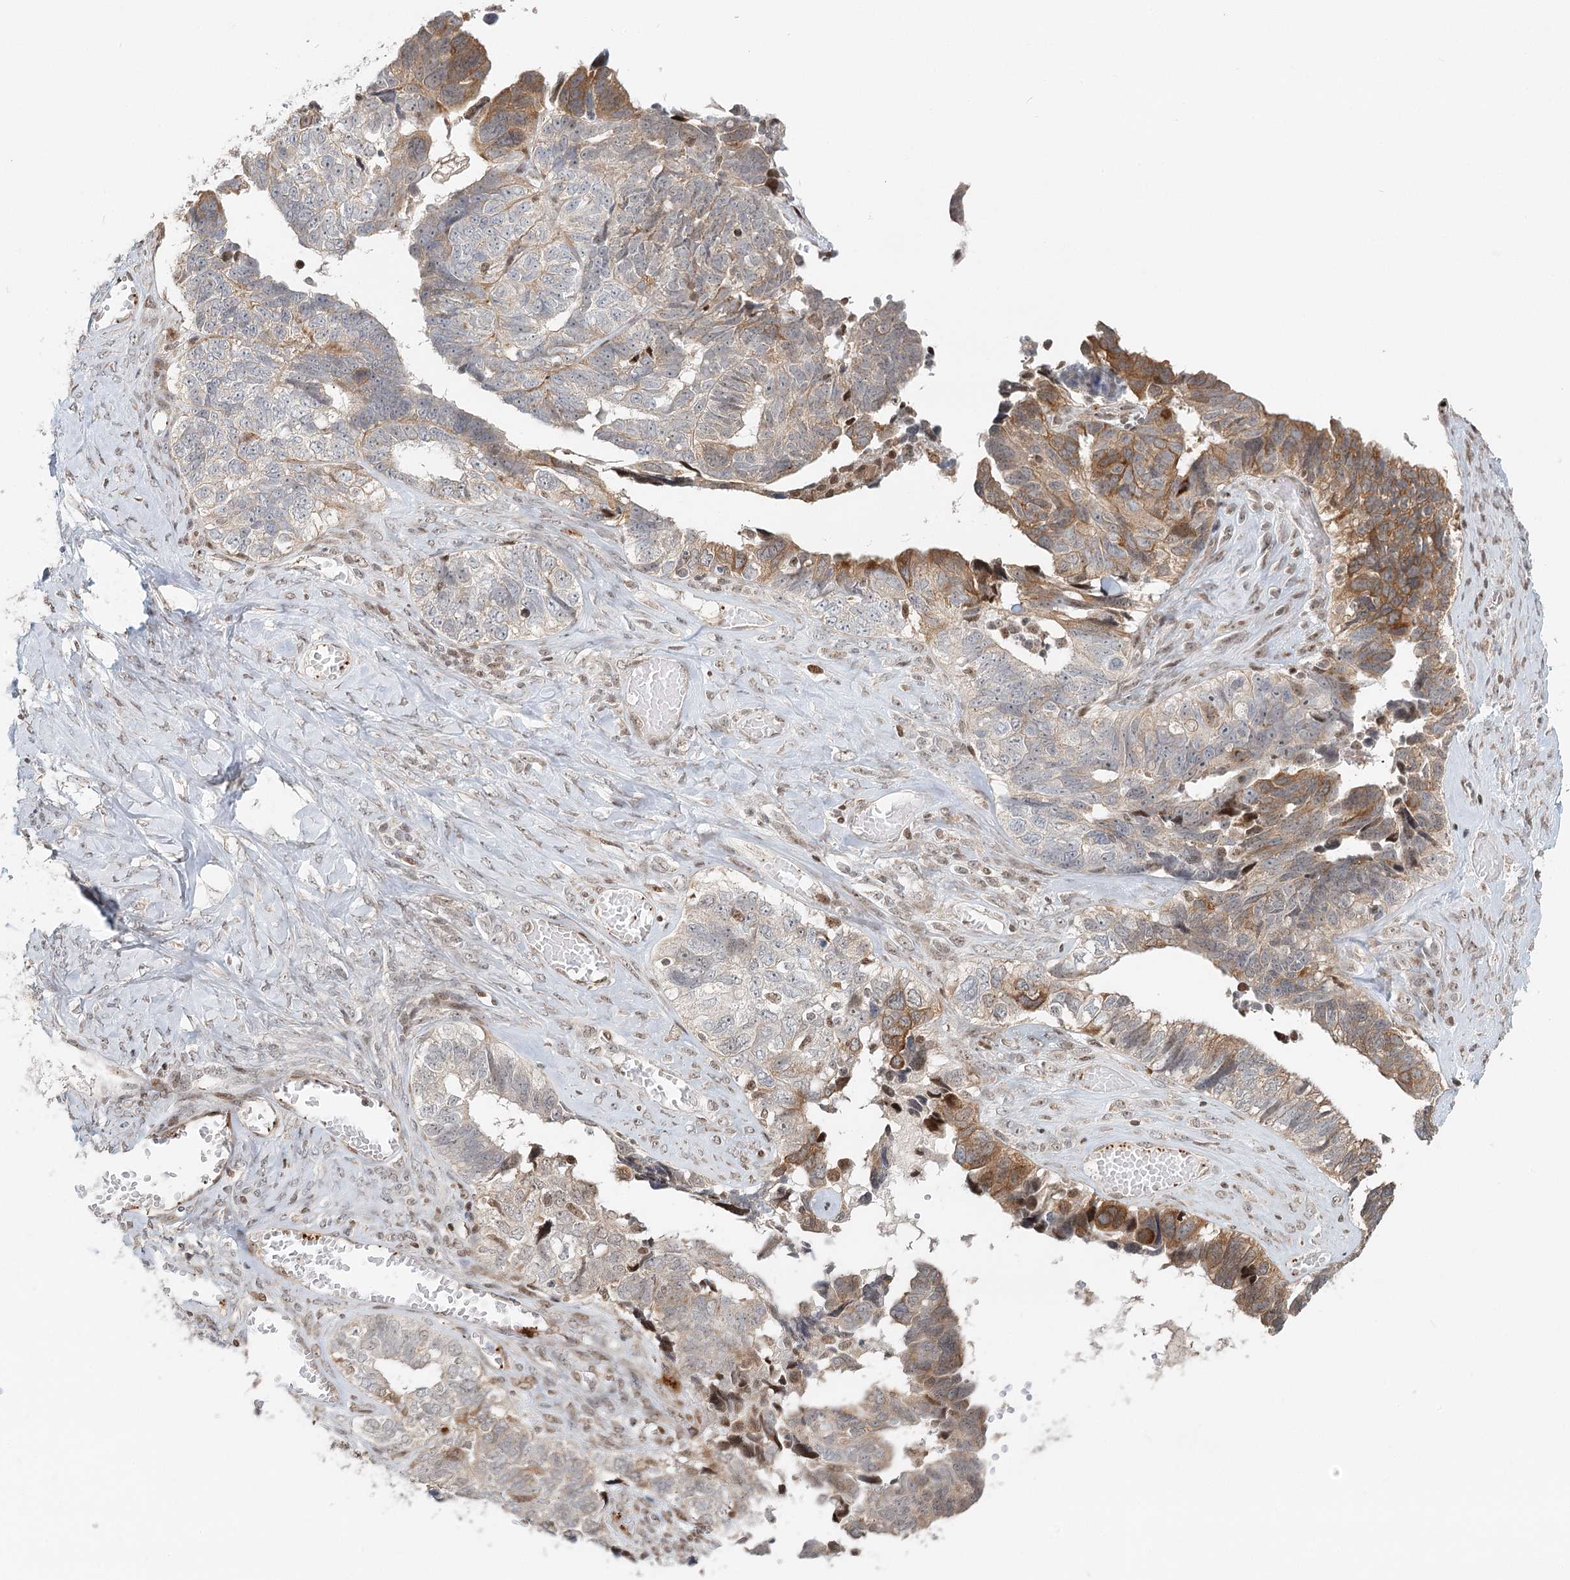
{"staining": {"intensity": "moderate", "quantity": "25%-75%", "location": "cytoplasmic/membranous"}, "tissue": "ovarian cancer", "cell_type": "Tumor cells", "image_type": "cancer", "snomed": [{"axis": "morphology", "description": "Cystadenocarcinoma, serous, NOS"}, {"axis": "topography", "description": "Ovary"}], "caption": "Human serous cystadenocarcinoma (ovarian) stained with a protein marker exhibits moderate staining in tumor cells.", "gene": "BNIP5", "patient": {"sex": "female", "age": 79}}